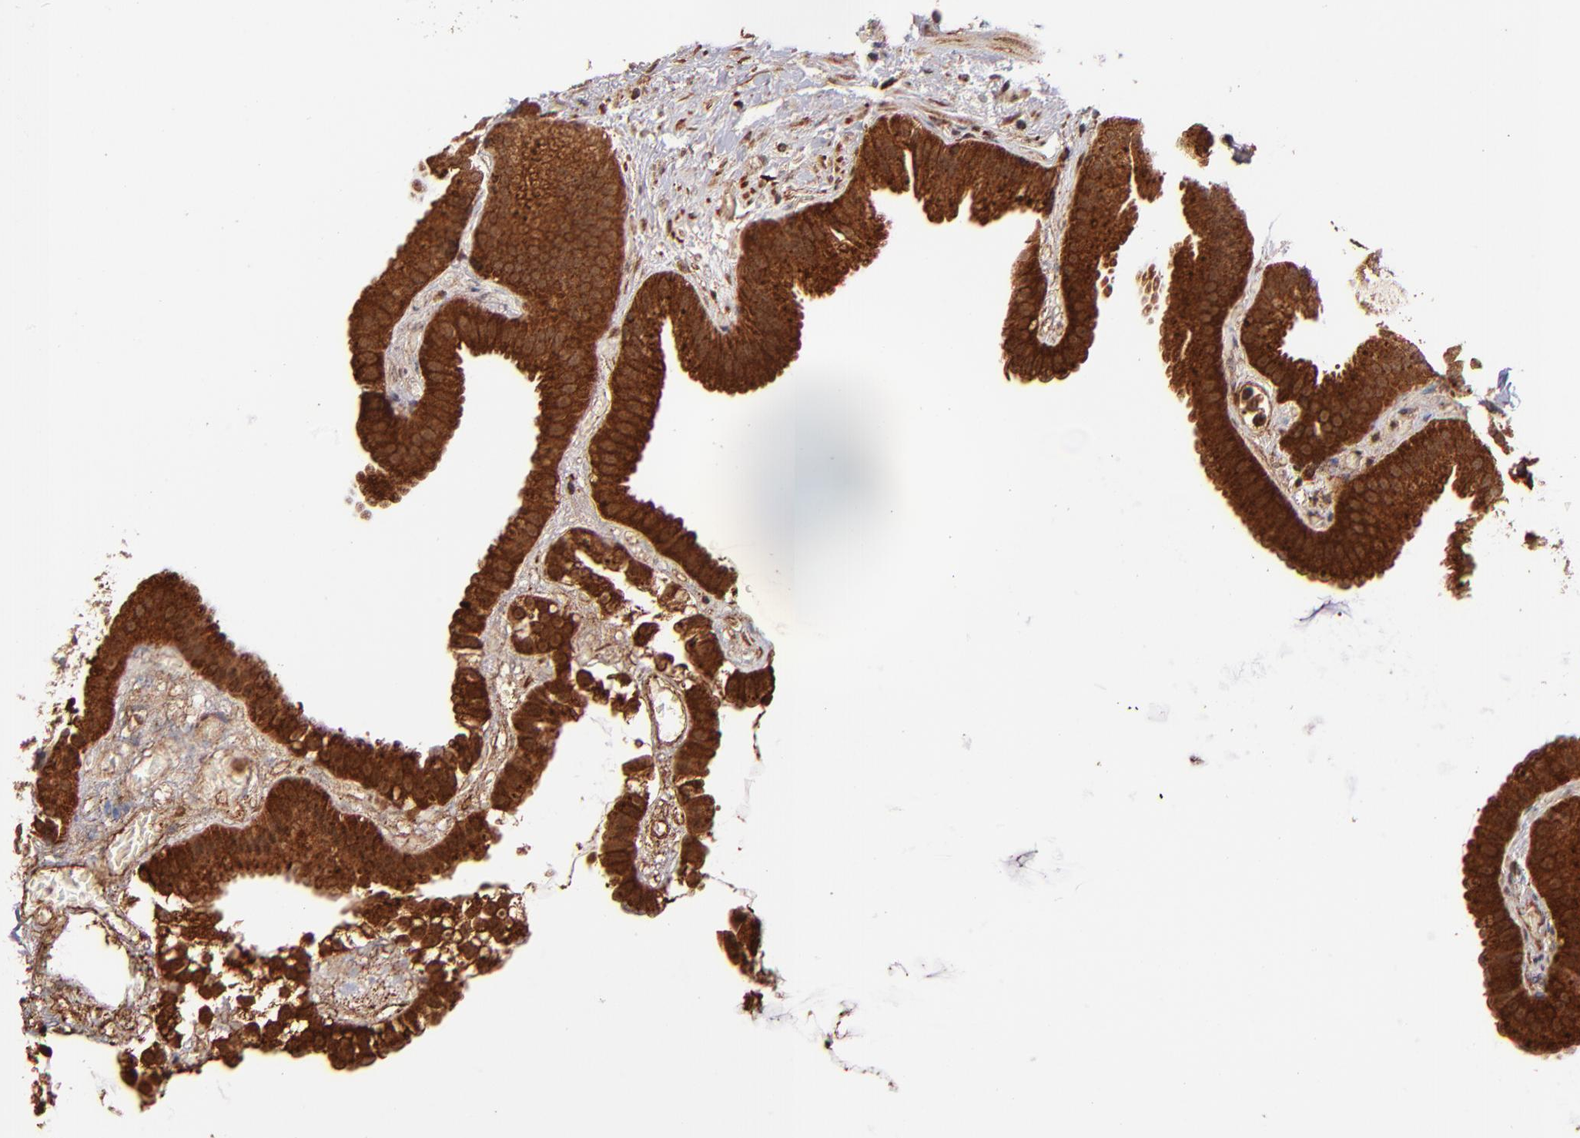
{"staining": {"intensity": "strong", "quantity": ">75%", "location": "cytoplasmic/membranous,nuclear"}, "tissue": "gallbladder", "cell_type": "Glandular cells", "image_type": "normal", "snomed": [{"axis": "morphology", "description": "Normal tissue, NOS"}, {"axis": "topography", "description": "Gallbladder"}], "caption": "This is a photomicrograph of immunohistochemistry (IHC) staining of unremarkable gallbladder, which shows strong staining in the cytoplasmic/membranous,nuclear of glandular cells.", "gene": "STX8", "patient": {"sex": "female", "age": 63}}